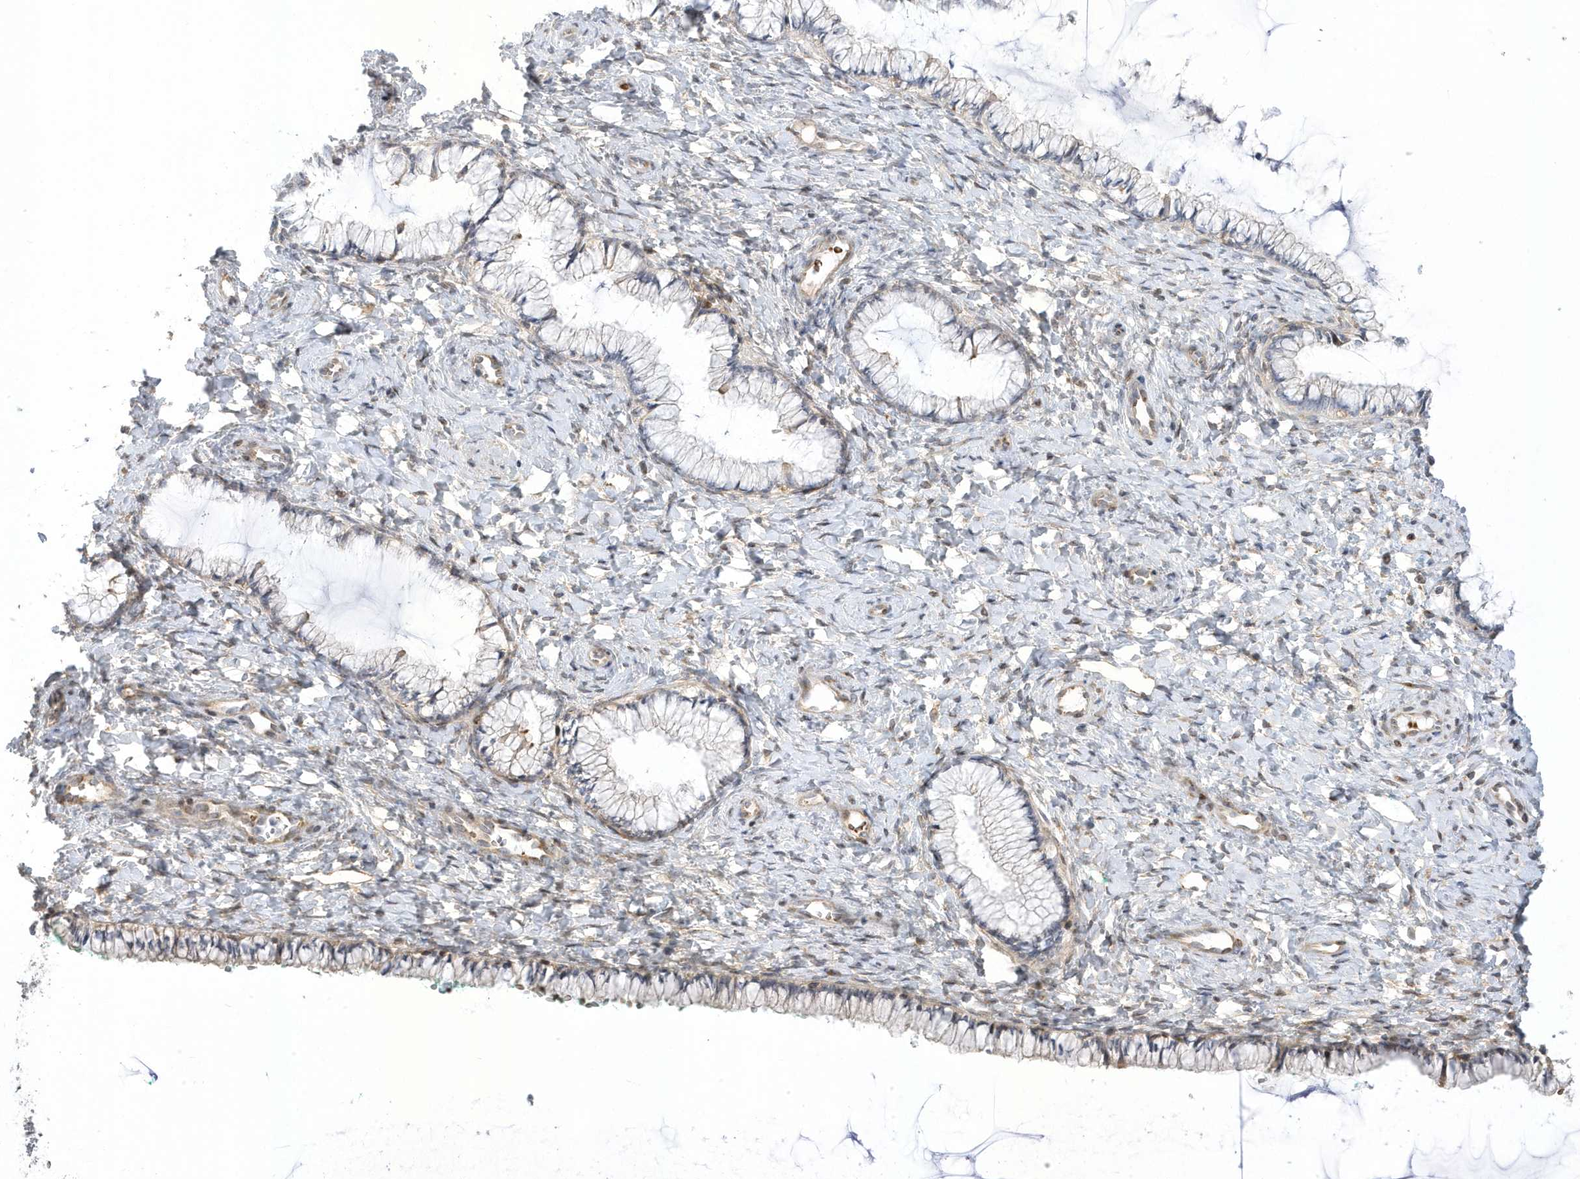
{"staining": {"intensity": "negative", "quantity": "none", "location": "none"}, "tissue": "cervix", "cell_type": "Glandular cells", "image_type": "normal", "snomed": [{"axis": "morphology", "description": "Normal tissue, NOS"}, {"axis": "morphology", "description": "Adenocarcinoma, NOS"}, {"axis": "topography", "description": "Cervix"}], "caption": "Glandular cells show no significant expression in benign cervix. The staining is performed using DAB (3,3'-diaminobenzidine) brown chromogen with nuclei counter-stained in using hematoxylin.", "gene": "MAP7D3", "patient": {"sex": "female", "age": 29}}